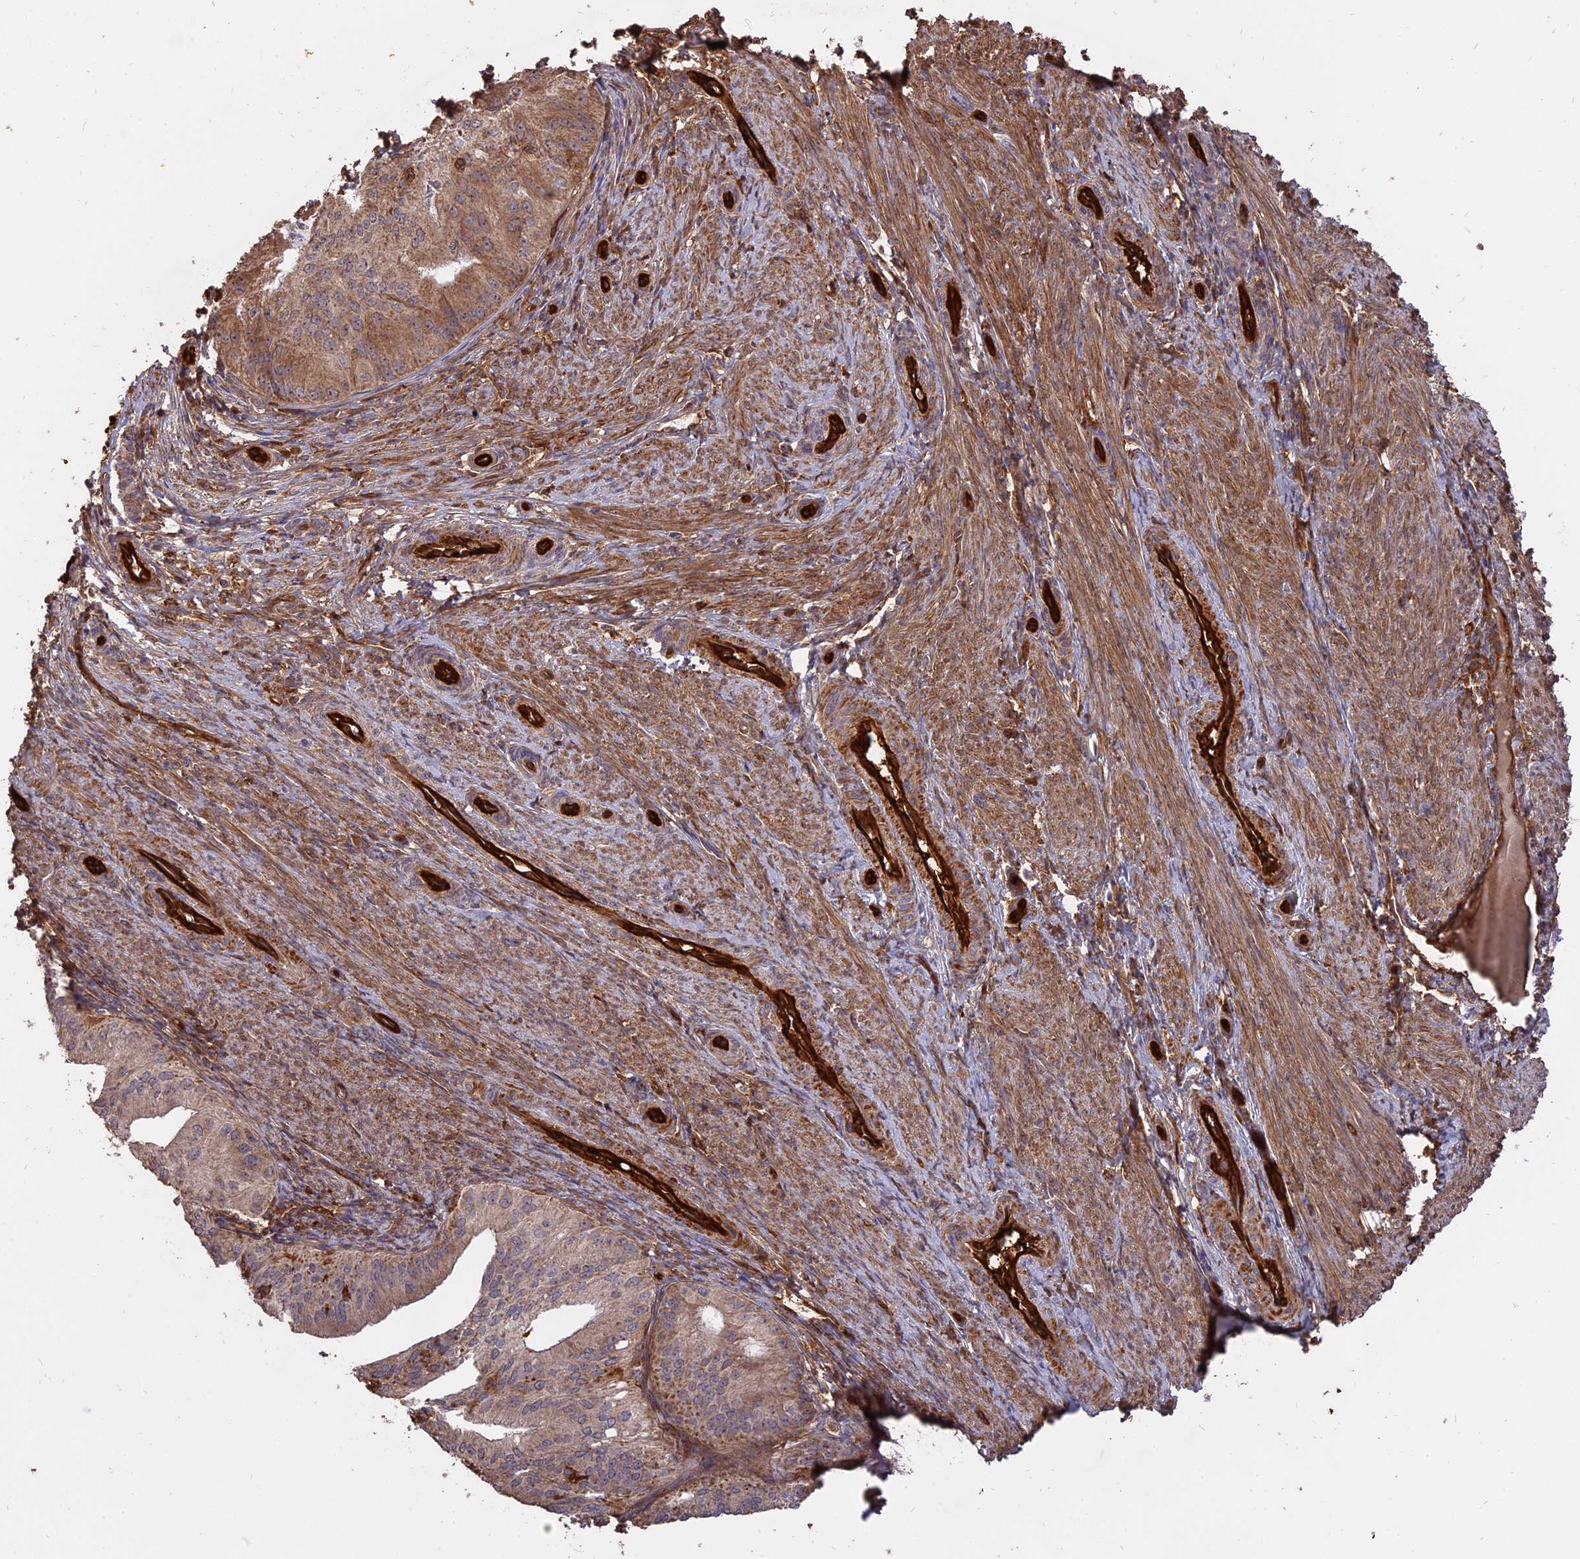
{"staining": {"intensity": "weak", "quantity": "25%-75%", "location": "cytoplasmic/membranous"}, "tissue": "endometrial cancer", "cell_type": "Tumor cells", "image_type": "cancer", "snomed": [{"axis": "morphology", "description": "Adenocarcinoma, NOS"}, {"axis": "topography", "description": "Endometrium"}], "caption": "Immunohistochemical staining of human endometrial cancer (adenocarcinoma) displays low levels of weak cytoplasmic/membranous staining in about 25%-75% of tumor cells.", "gene": "SAC3D1", "patient": {"sex": "female", "age": 50}}